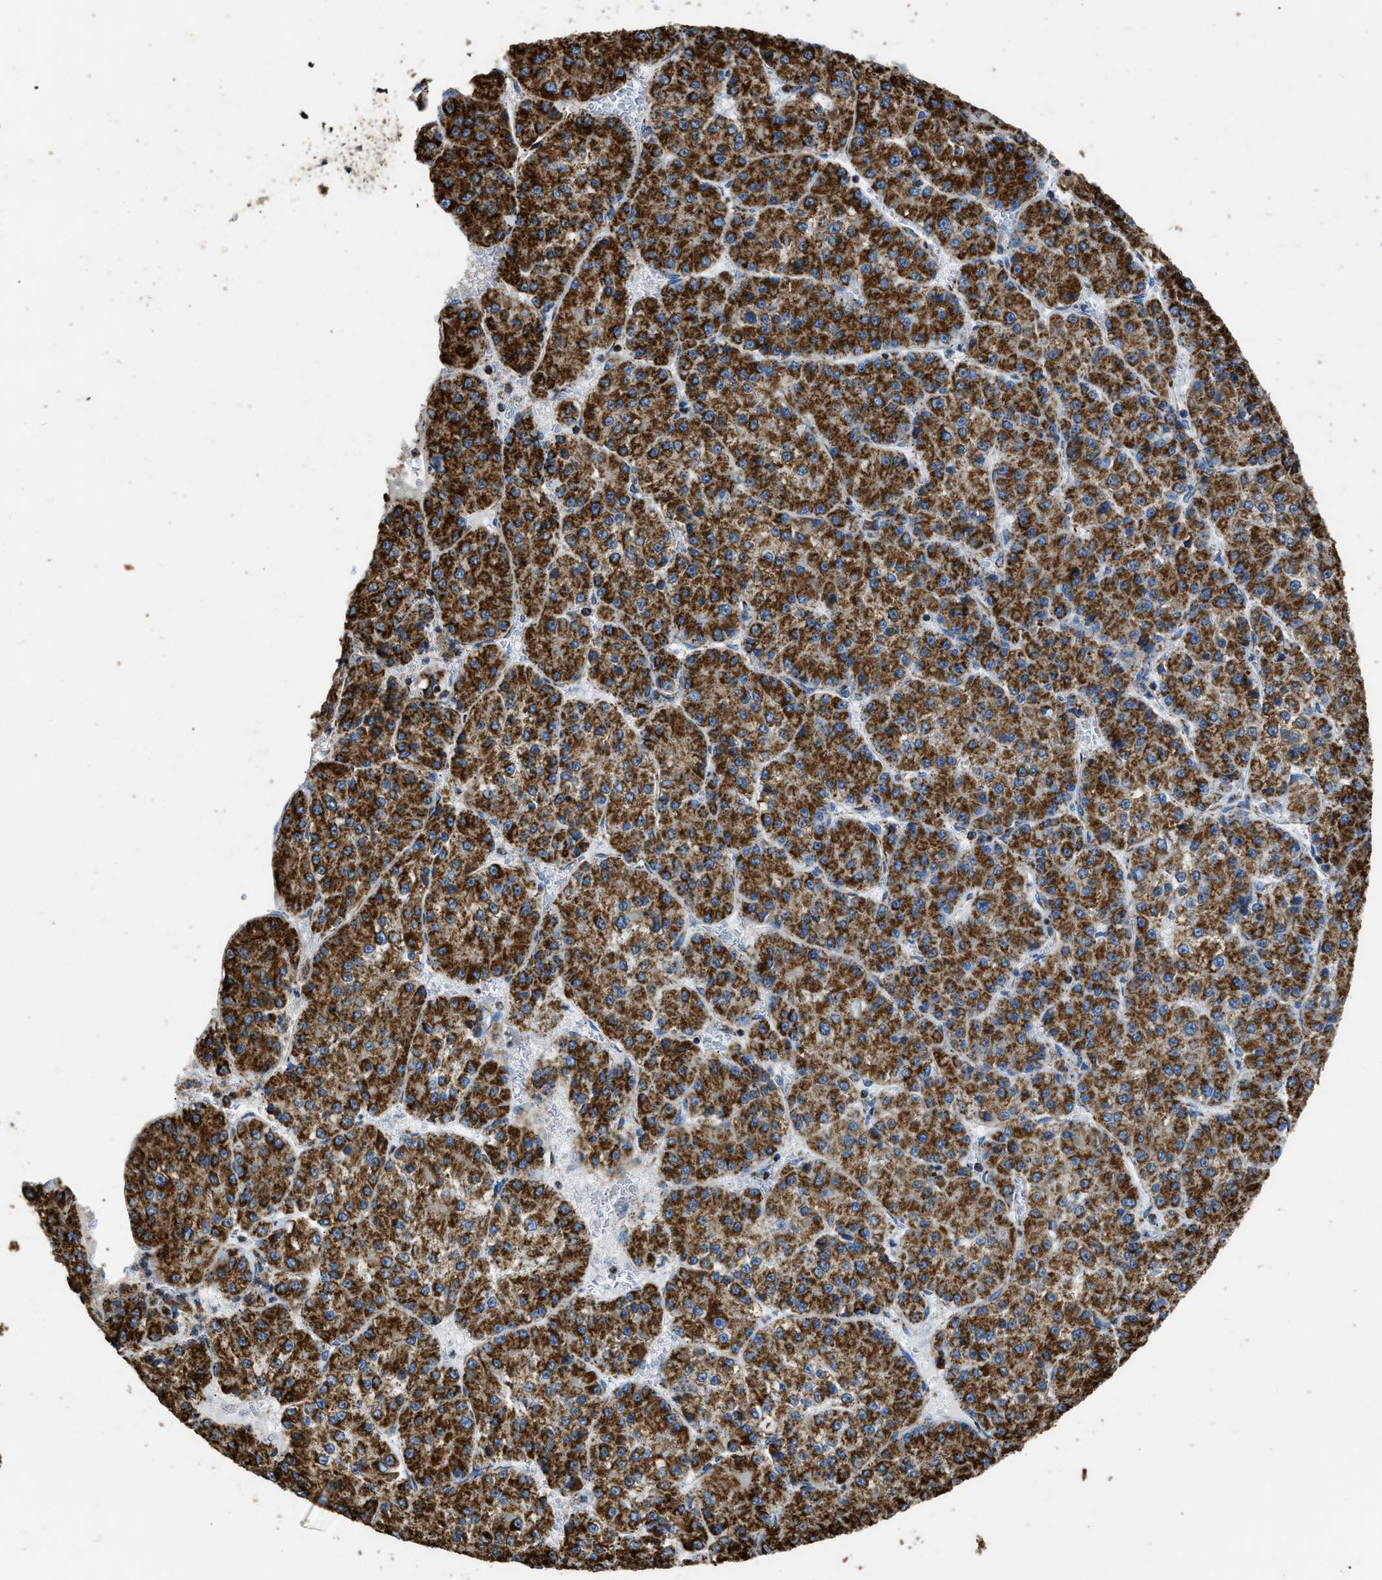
{"staining": {"intensity": "strong", "quantity": ">75%", "location": "cytoplasmic/membranous"}, "tissue": "liver cancer", "cell_type": "Tumor cells", "image_type": "cancer", "snomed": [{"axis": "morphology", "description": "Carcinoma, Hepatocellular, NOS"}, {"axis": "topography", "description": "Liver"}], "caption": "Immunohistochemical staining of human hepatocellular carcinoma (liver) shows high levels of strong cytoplasmic/membranous protein staining in approximately >75% of tumor cells.", "gene": "IRX6", "patient": {"sex": "female", "age": 73}}